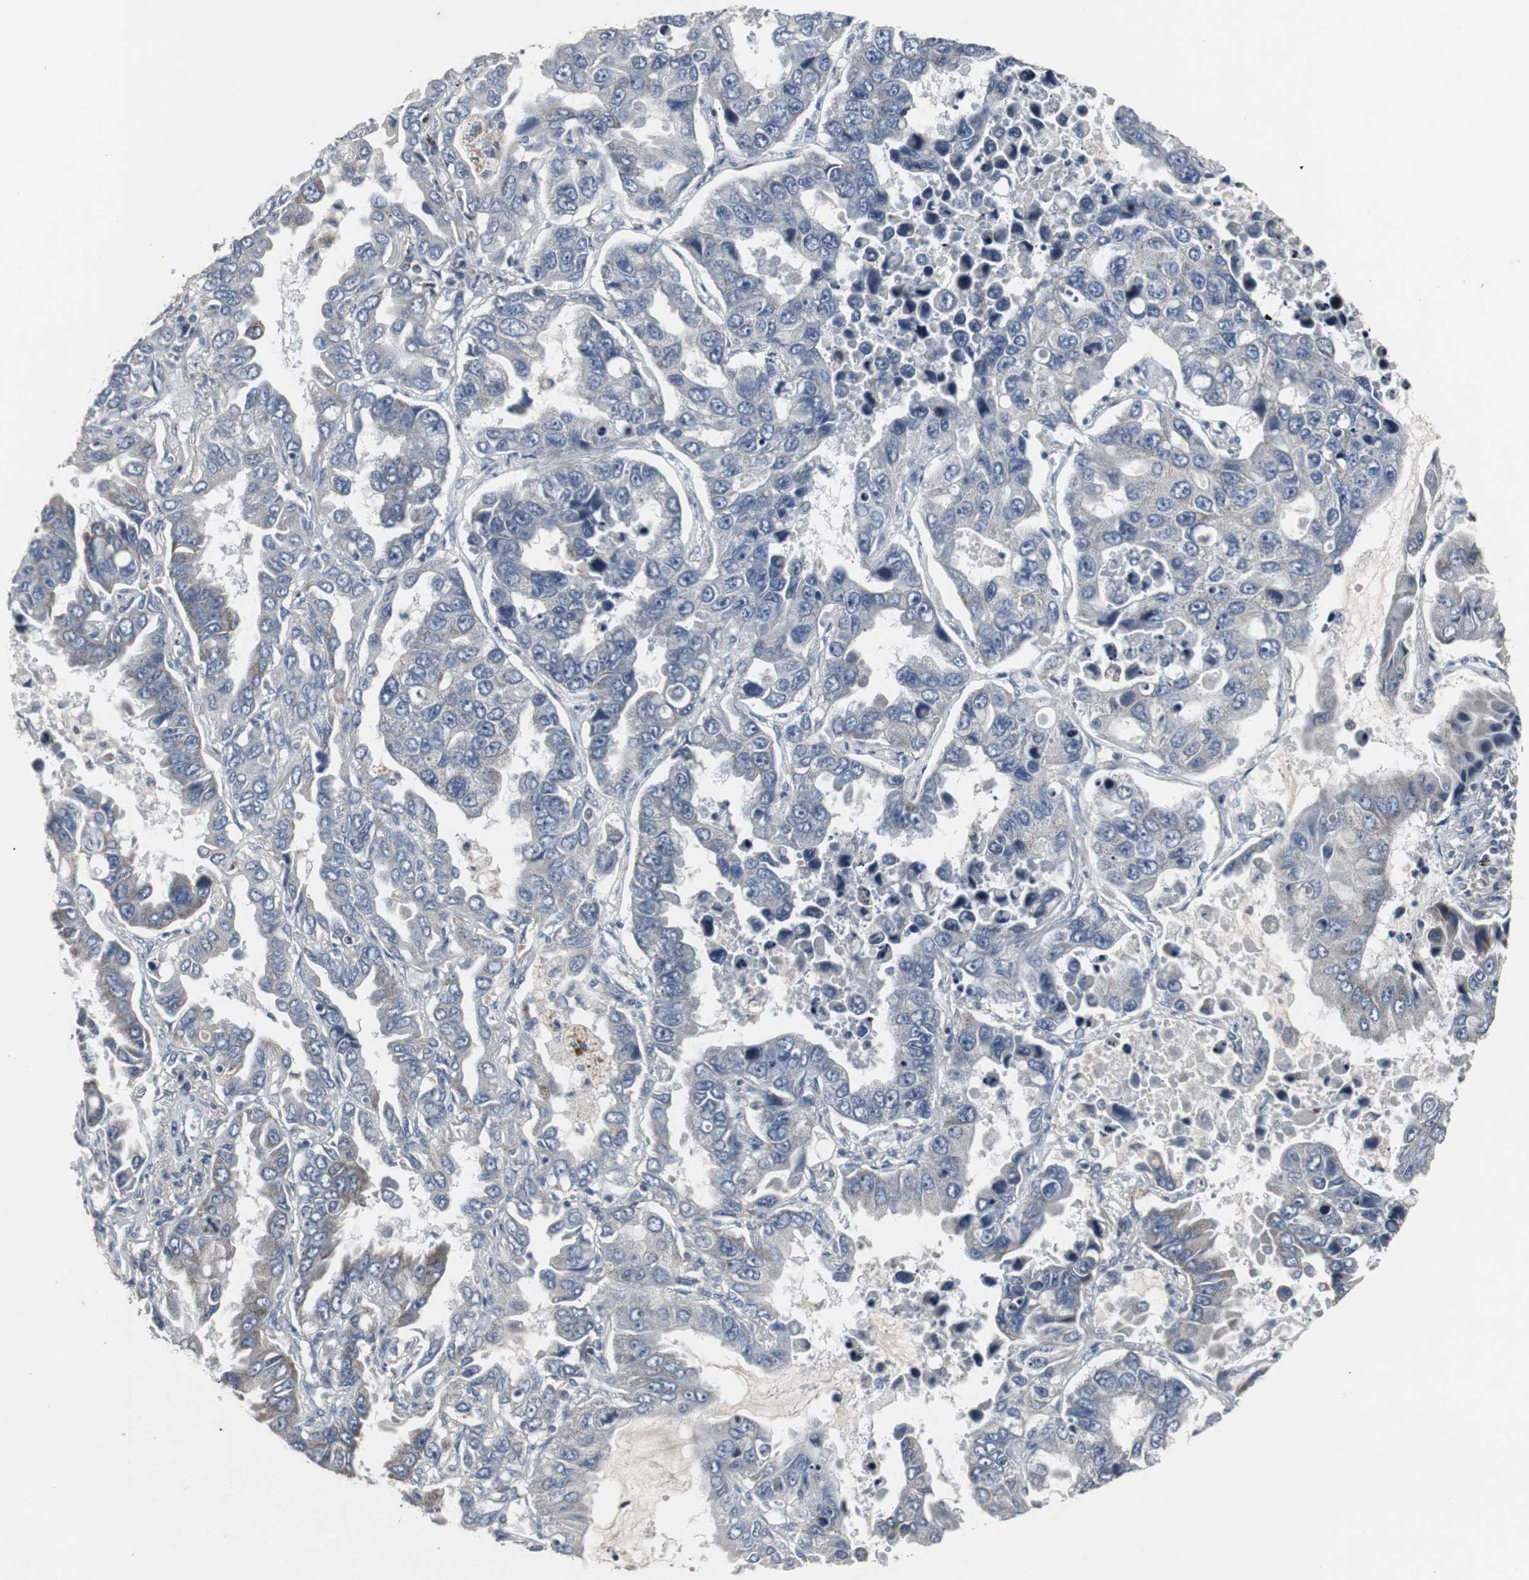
{"staining": {"intensity": "moderate", "quantity": "<25%", "location": "cytoplasmic/membranous"}, "tissue": "lung cancer", "cell_type": "Tumor cells", "image_type": "cancer", "snomed": [{"axis": "morphology", "description": "Adenocarcinoma, NOS"}, {"axis": "topography", "description": "Lung"}], "caption": "Immunohistochemical staining of lung adenocarcinoma exhibits low levels of moderate cytoplasmic/membranous protein expression in about <25% of tumor cells.", "gene": "ACAA1", "patient": {"sex": "male", "age": 64}}